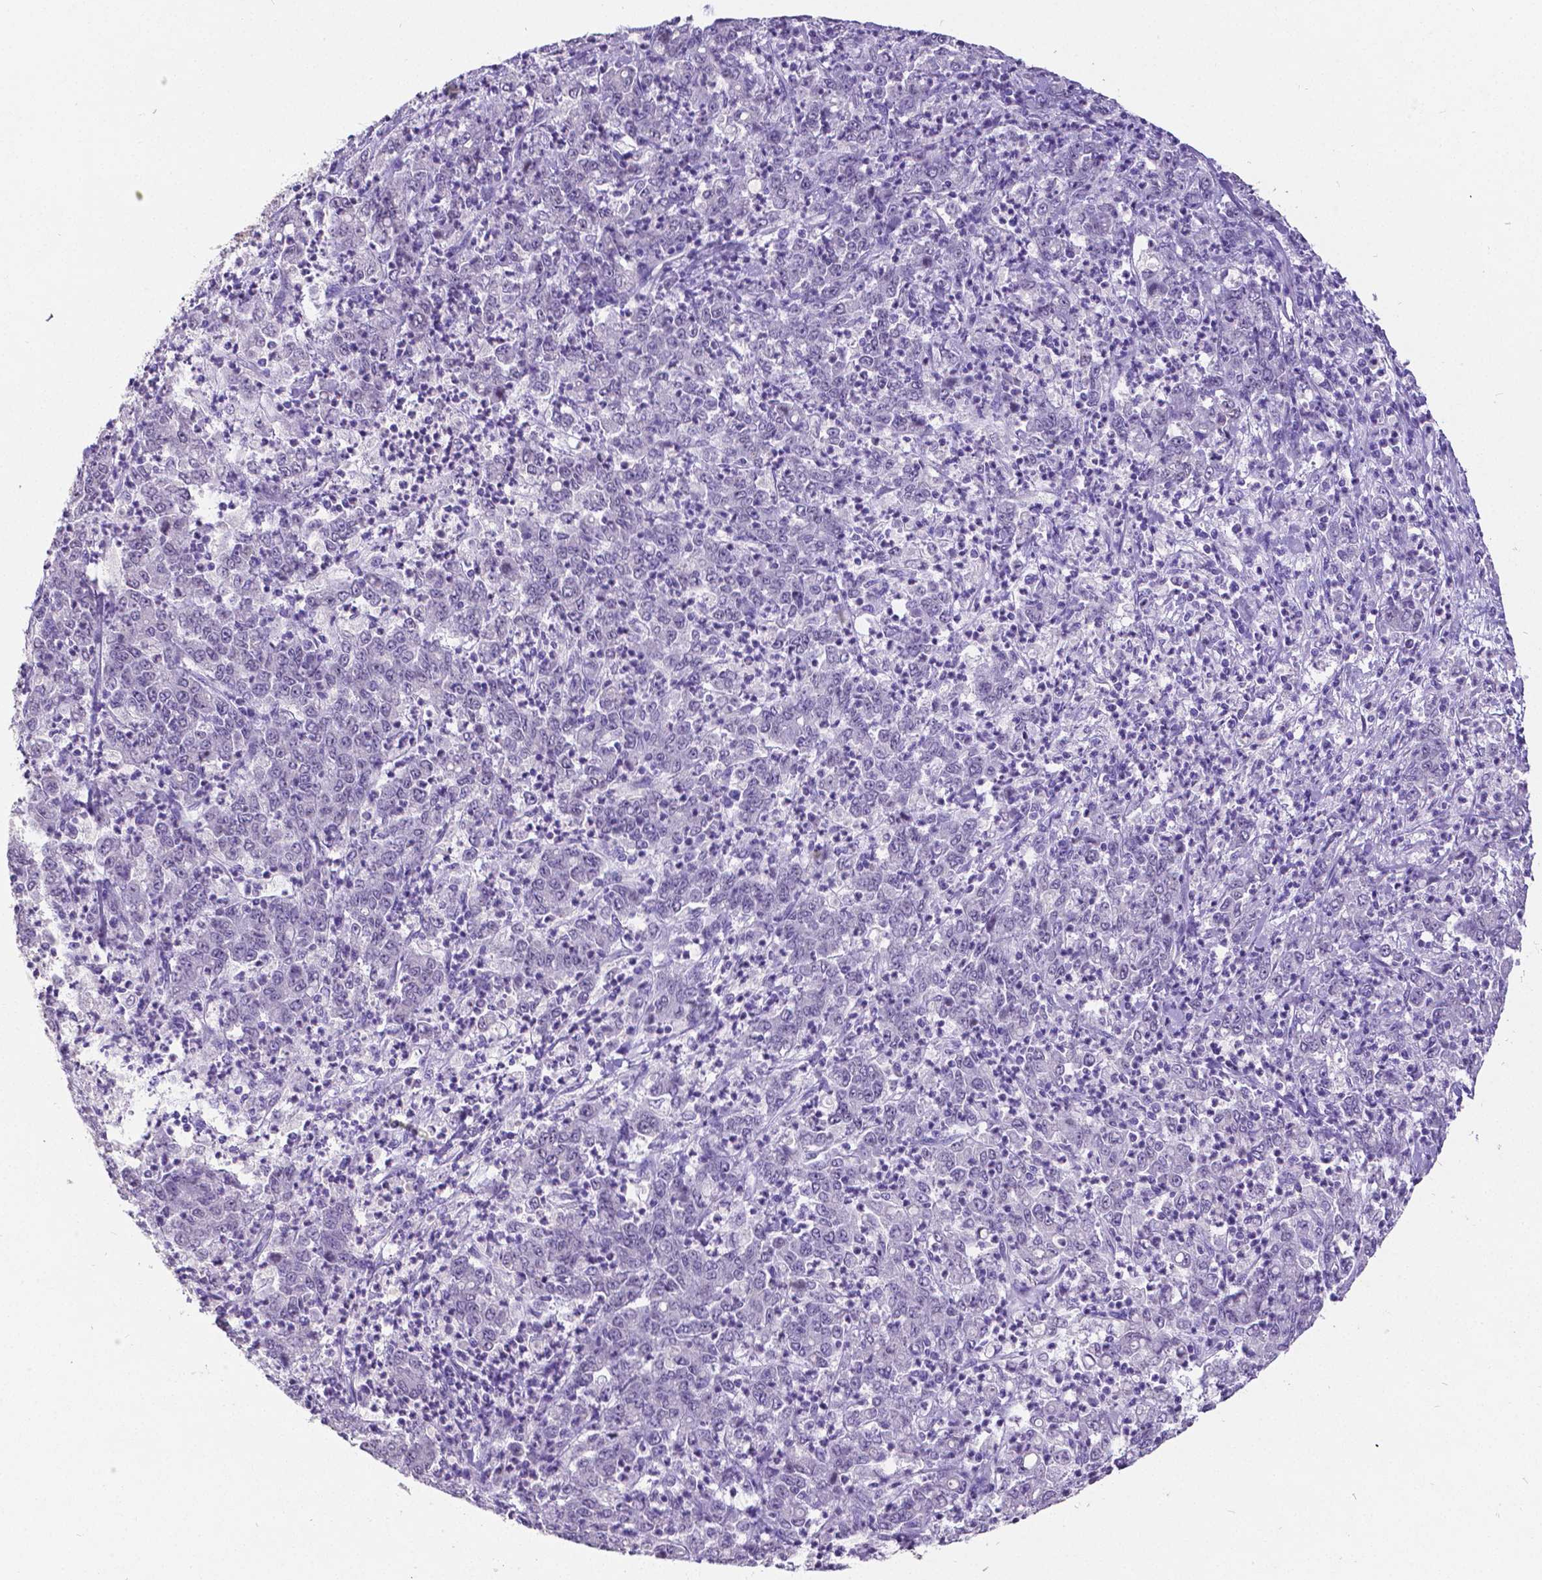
{"staining": {"intensity": "negative", "quantity": "none", "location": "none"}, "tissue": "stomach cancer", "cell_type": "Tumor cells", "image_type": "cancer", "snomed": [{"axis": "morphology", "description": "Adenocarcinoma, NOS"}, {"axis": "topography", "description": "Stomach, lower"}], "caption": "Human adenocarcinoma (stomach) stained for a protein using immunohistochemistry shows no positivity in tumor cells.", "gene": "SATB2", "patient": {"sex": "female", "age": 71}}